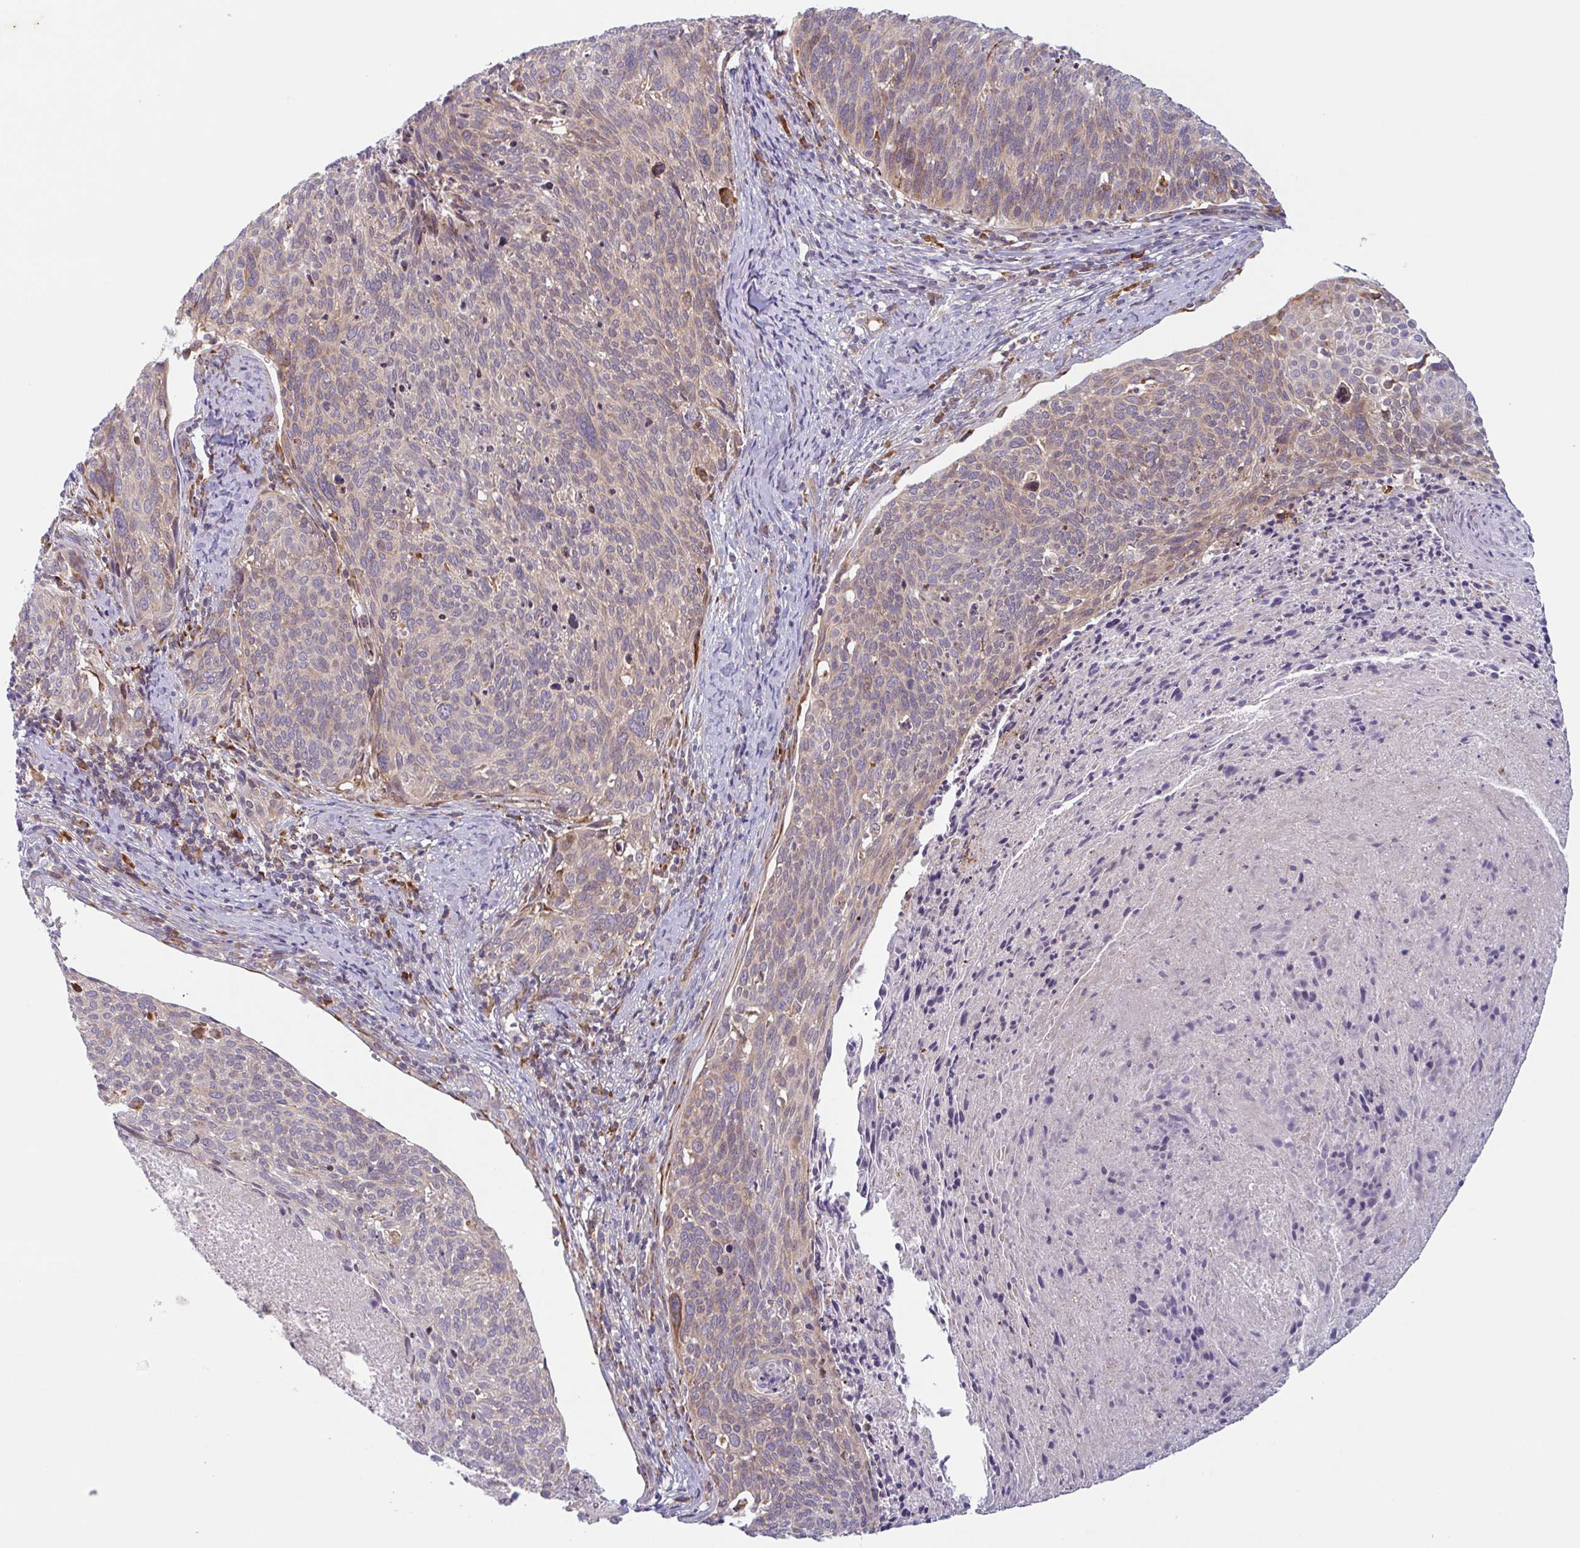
{"staining": {"intensity": "weak", "quantity": "<25%", "location": "cytoplasmic/membranous"}, "tissue": "cervical cancer", "cell_type": "Tumor cells", "image_type": "cancer", "snomed": [{"axis": "morphology", "description": "Squamous cell carcinoma, NOS"}, {"axis": "topography", "description": "Cervix"}], "caption": "Protein analysis of cervical squamous cell carcinoma exhibits no significant expression in tumor cells.", "gene": "RIT1", "patient": {"sex": "female", "age": 49}}